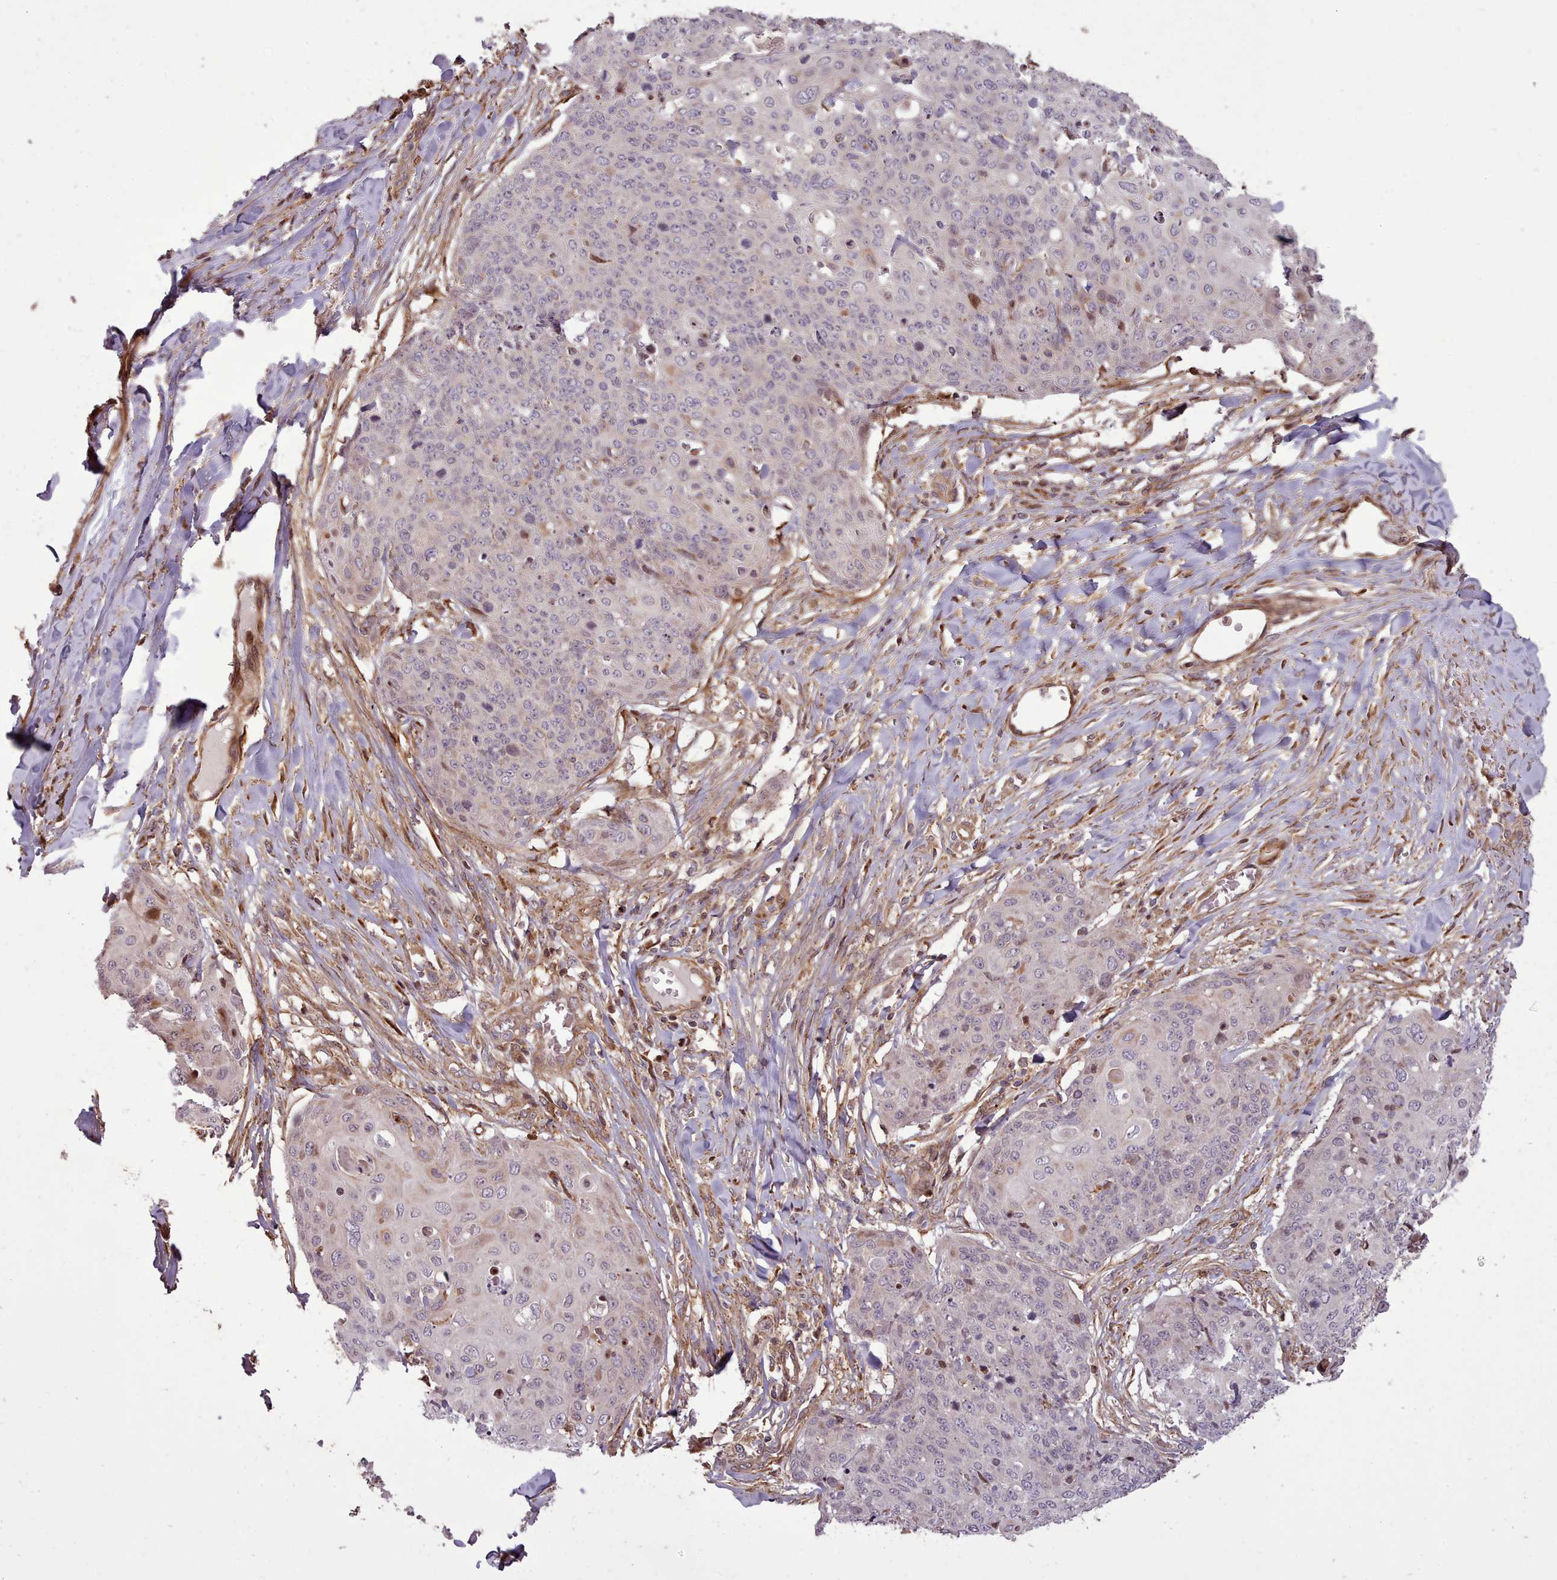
{"staining": {"intensity": "negative", "quantity": "none", "location": "none"}, "tissue": "skin cancer", "cell_type": "Tumor cells", "image_type": "cancer", "snomed": [{"axis": "morphology", "description": "Squamous cell carcinoma, NOS"}, {"axis": "topography", "description": "Skin"}, {"axis": "topography", "description": "Vulva"}], "caption": "Tumor cells show no significant expression in skin squamous cell carcinoma. (Stains: DAB (3,3'-diaminobenzidine) immunohistochemistry (IHC) with hematoxylin counter stain, Microscopy: brightfield microscopy at high magnification).", "gene": "NLRP7", "patient": {"sex": "female", "age": 85}}